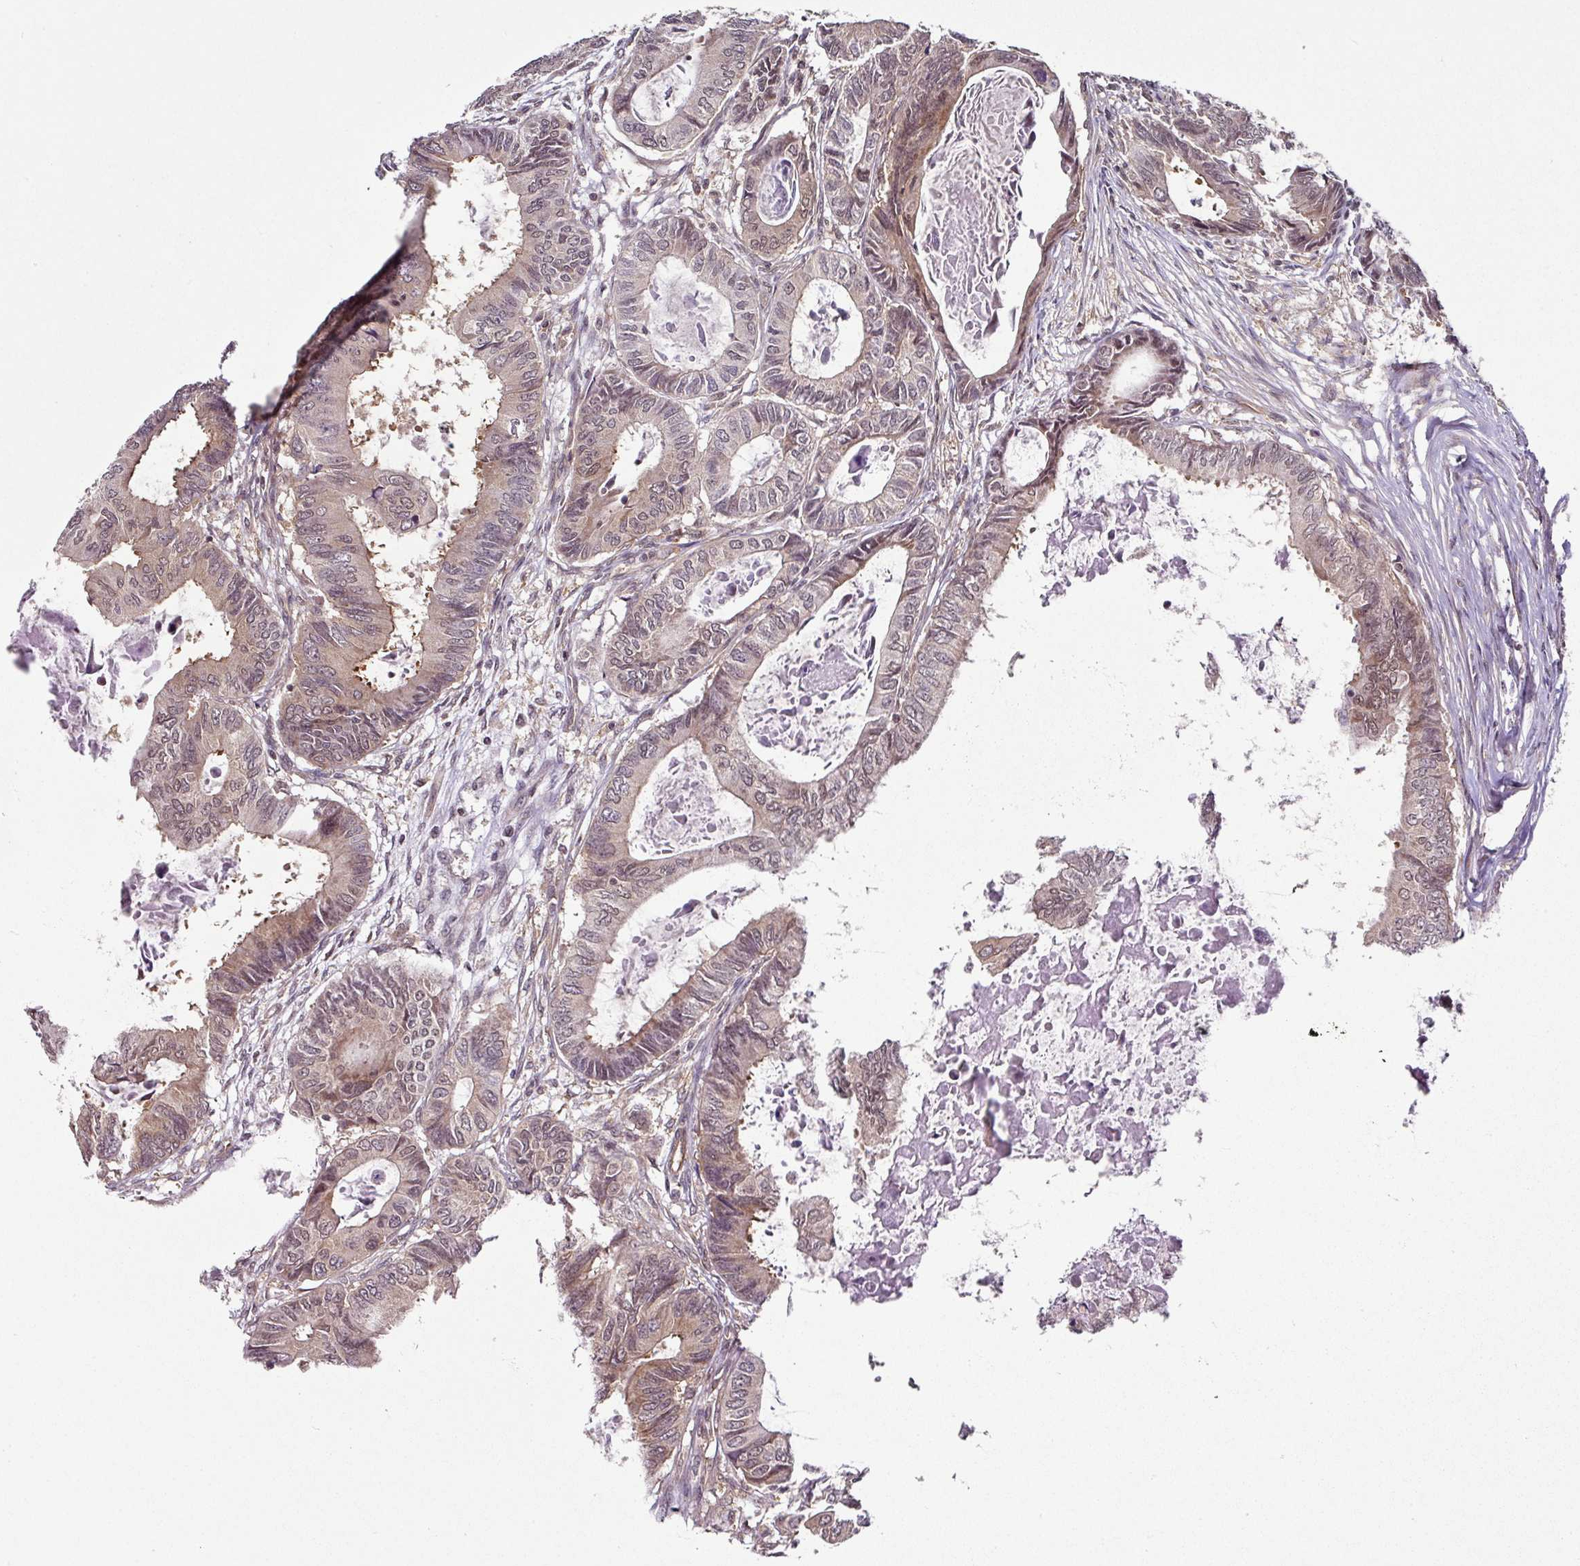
{"staining": {"intensity": "weak", "quantity": "25%-75%", "location": "cytoplasmic/membranous"}, "tissue": "colorectal cancer", "cell_type": "Tumor cells", "image_type": "cancer", "snomed": [{"axis": "morphology", "description": "Adenocarcinoma, NOS"}, {"axis": "topography", "description": "Colon"}], "caption": "This is a micrograph of immunohistochemistry (IHC) staining of adenocarcinoma (colorectal), which shows weak staining in the cytoplasmic/membranous of tumor cells.", "gene": "ANKRD18A", "patient": {"sex": "male", "age": 85}}